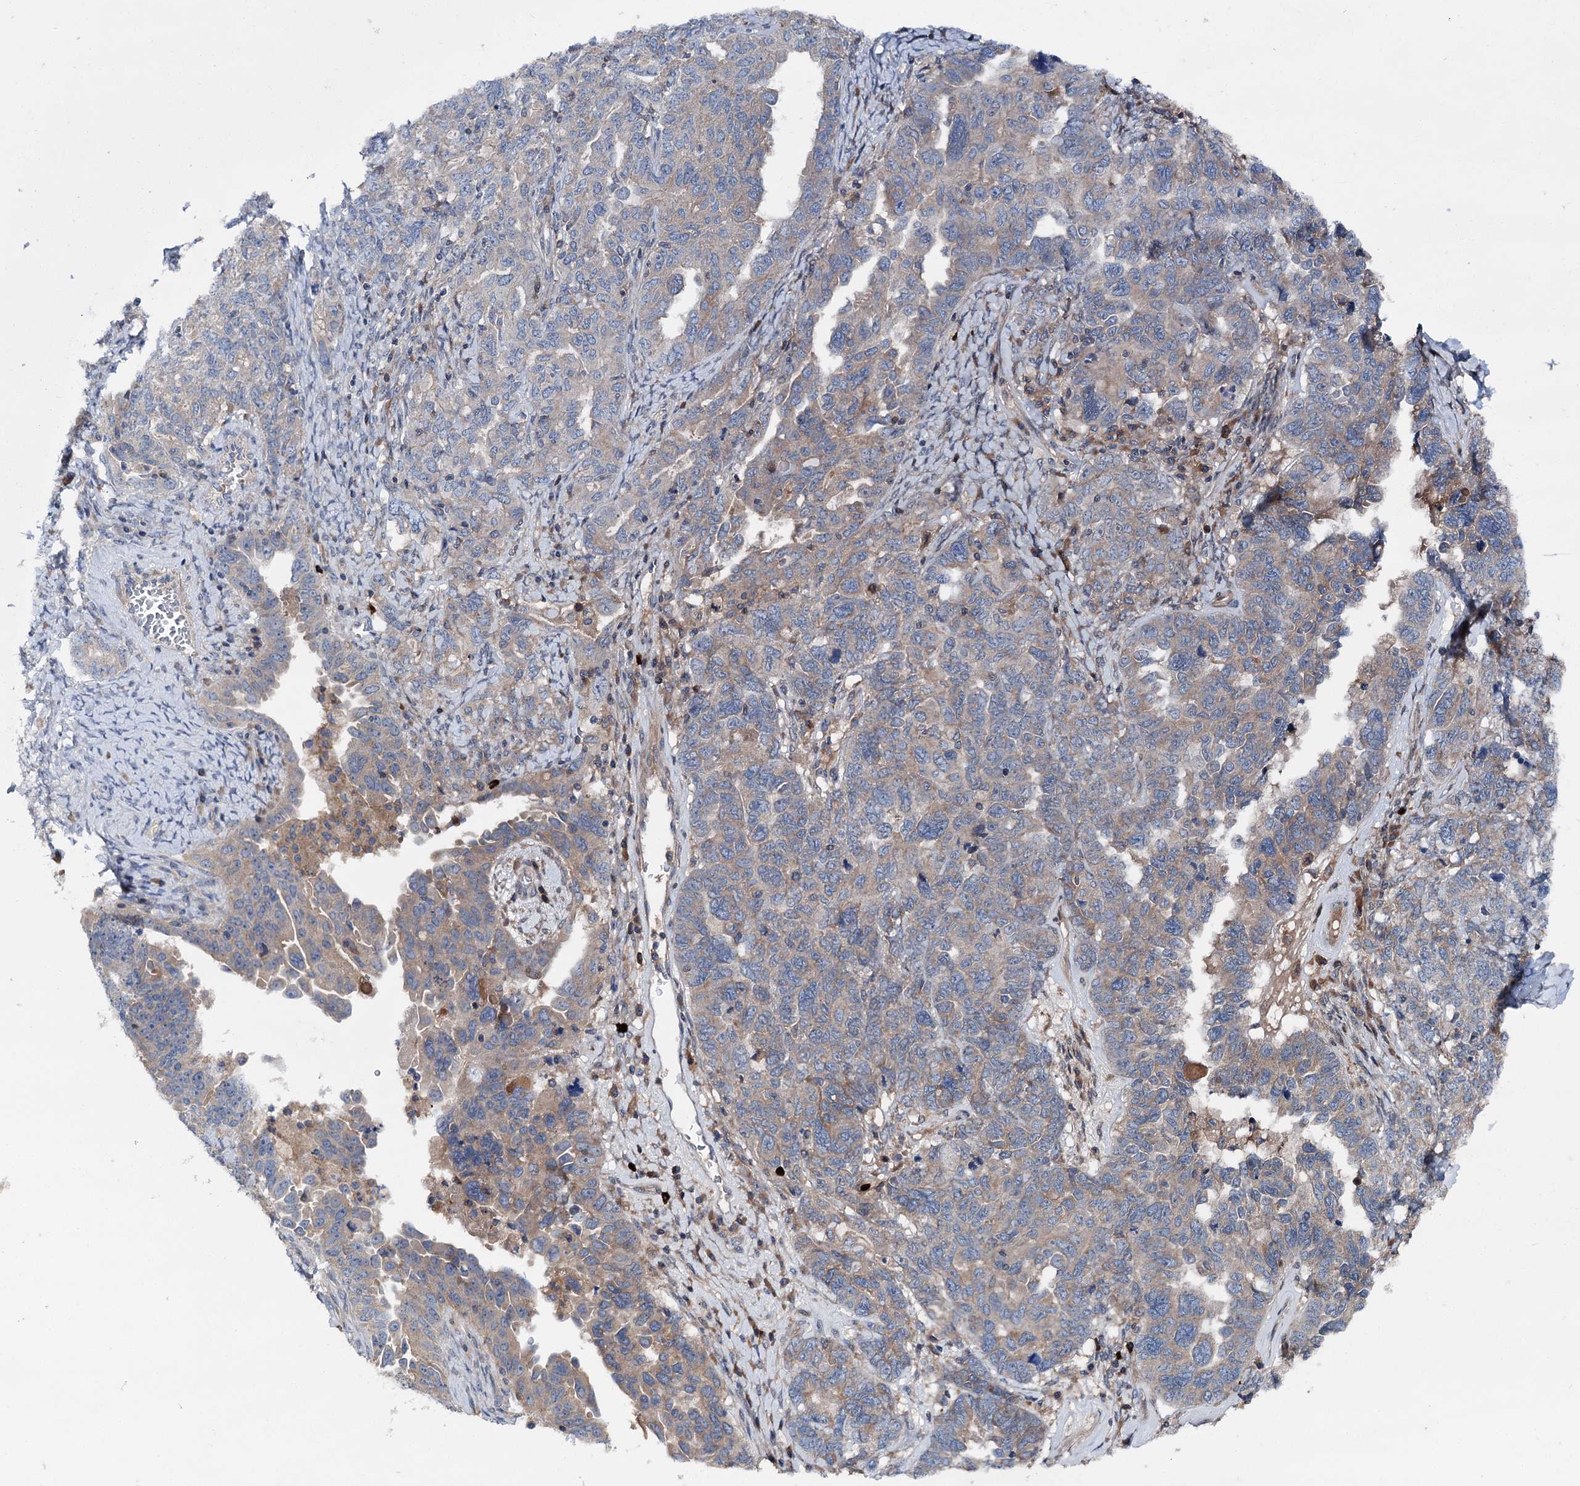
{"staining": {"intensity": "weak", "quantity": "25%-75%", "location": "cytoplasmic/membranous"}, "tissue": "ovarian cancer", "cell_type": "Tumor cells", "image_type": "cancer", "snomed": [{"axis": "morphology", "description": "Carcinoma, endometroid"}, {"axis": "topography", "description": "Ovary"}], "caption": "The photomicrograph demonstrates a brown stain indicating the presence of a protein in the cytoplasmic/membranous of tumor cells in ovarian endometroid carcinoma.", "gene": "SLC22A25", "patient": {"sex": "female", "age": 62}}